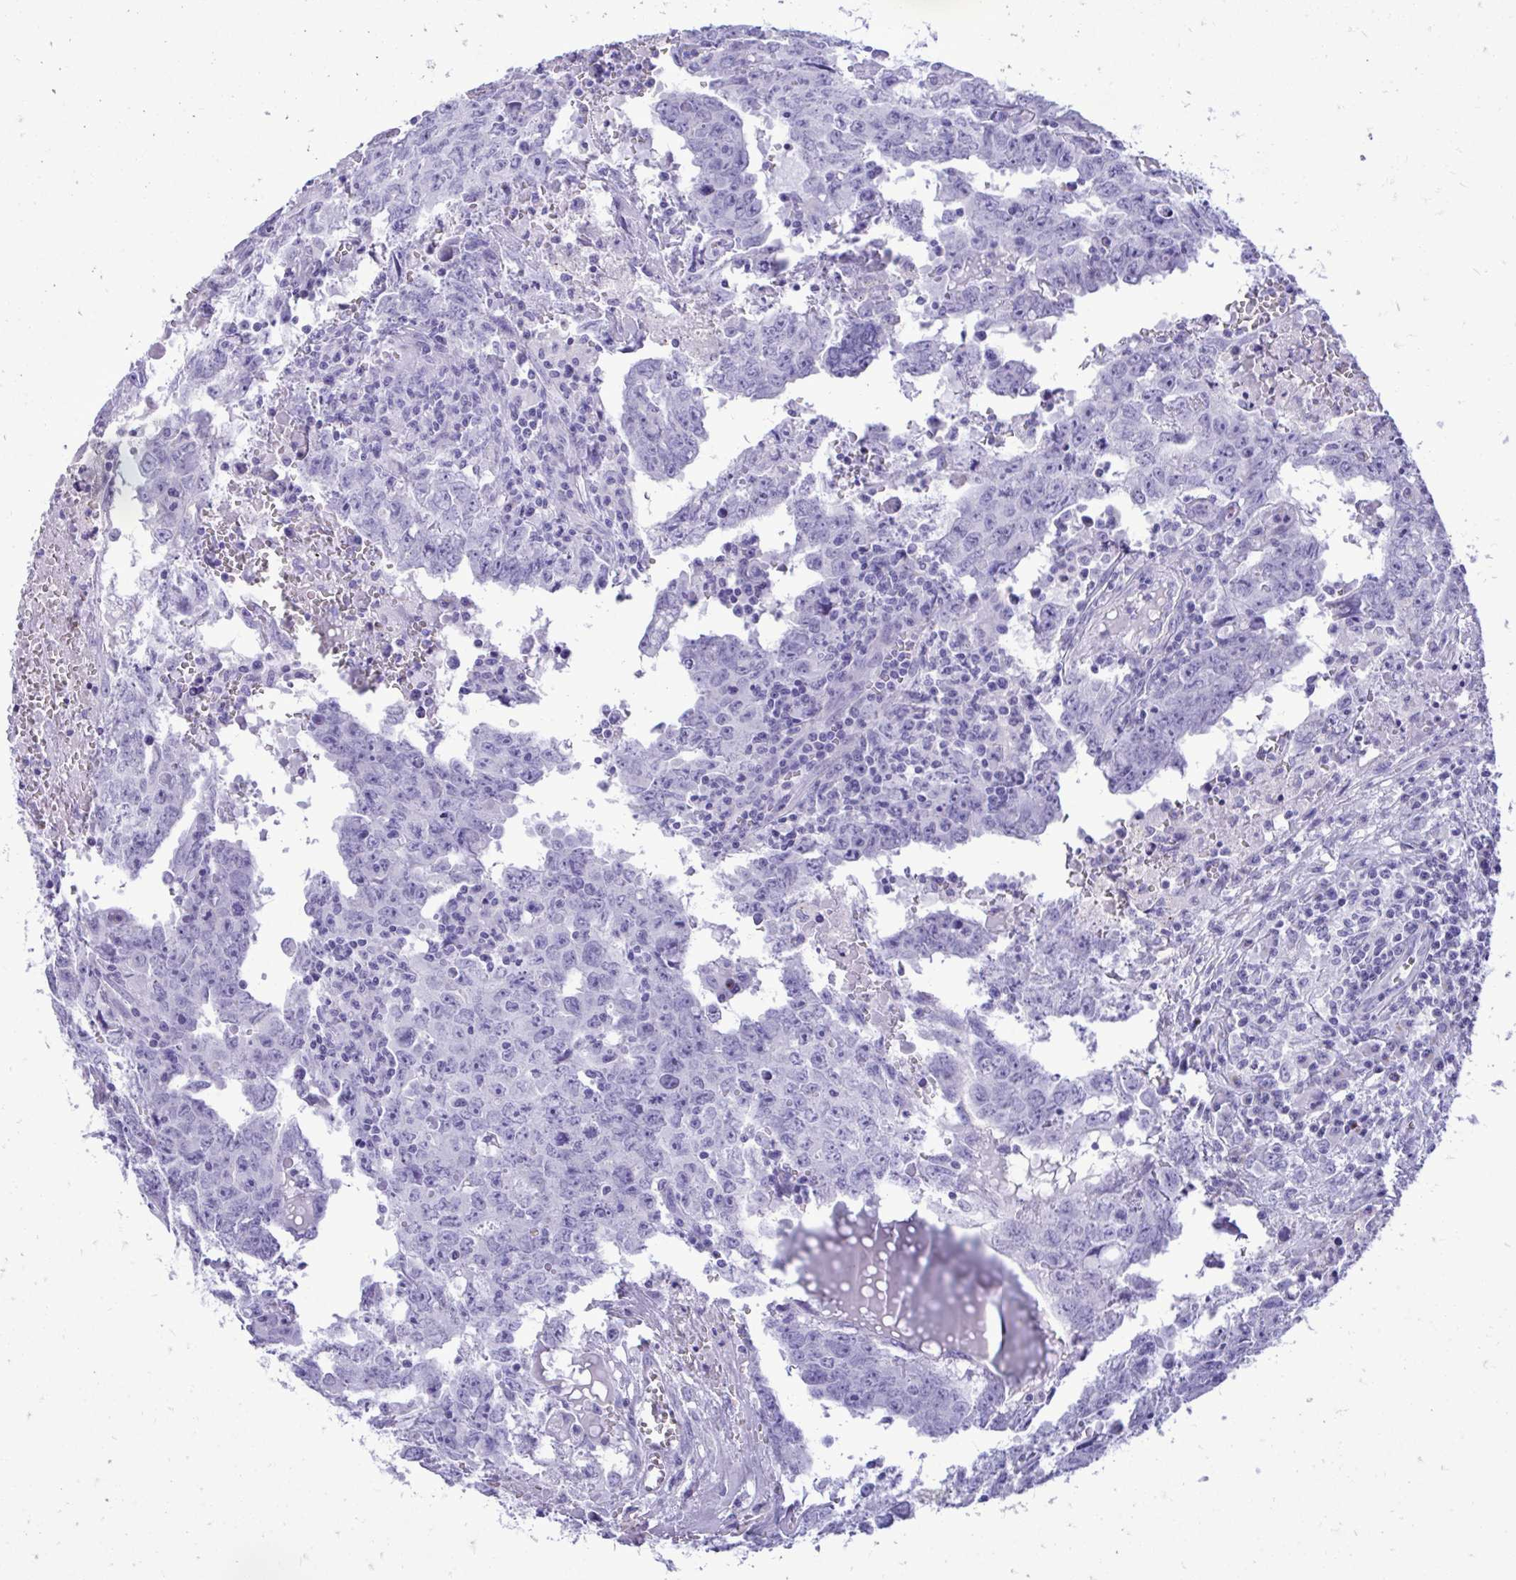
{"staining": {"intensity": "negative", "quantity": "none", "location": "none"}, "tissue": "testis cancer", "cell_type": "Tumor cells", "image_type": "cancer", "snomed": [{"axis": "morphology", "description": "Carcinoma, Embryonal, NOS"}, {"axis": "topography", "description": "Testis"}], "caption": "Human embryonal carcinoma (testis) stained for a protein using immunohistochemistry (IHC) shows no staining in tumor cells.", "gene": "ANKDD1B", "patient": {"sex": "male", "age": 22}}